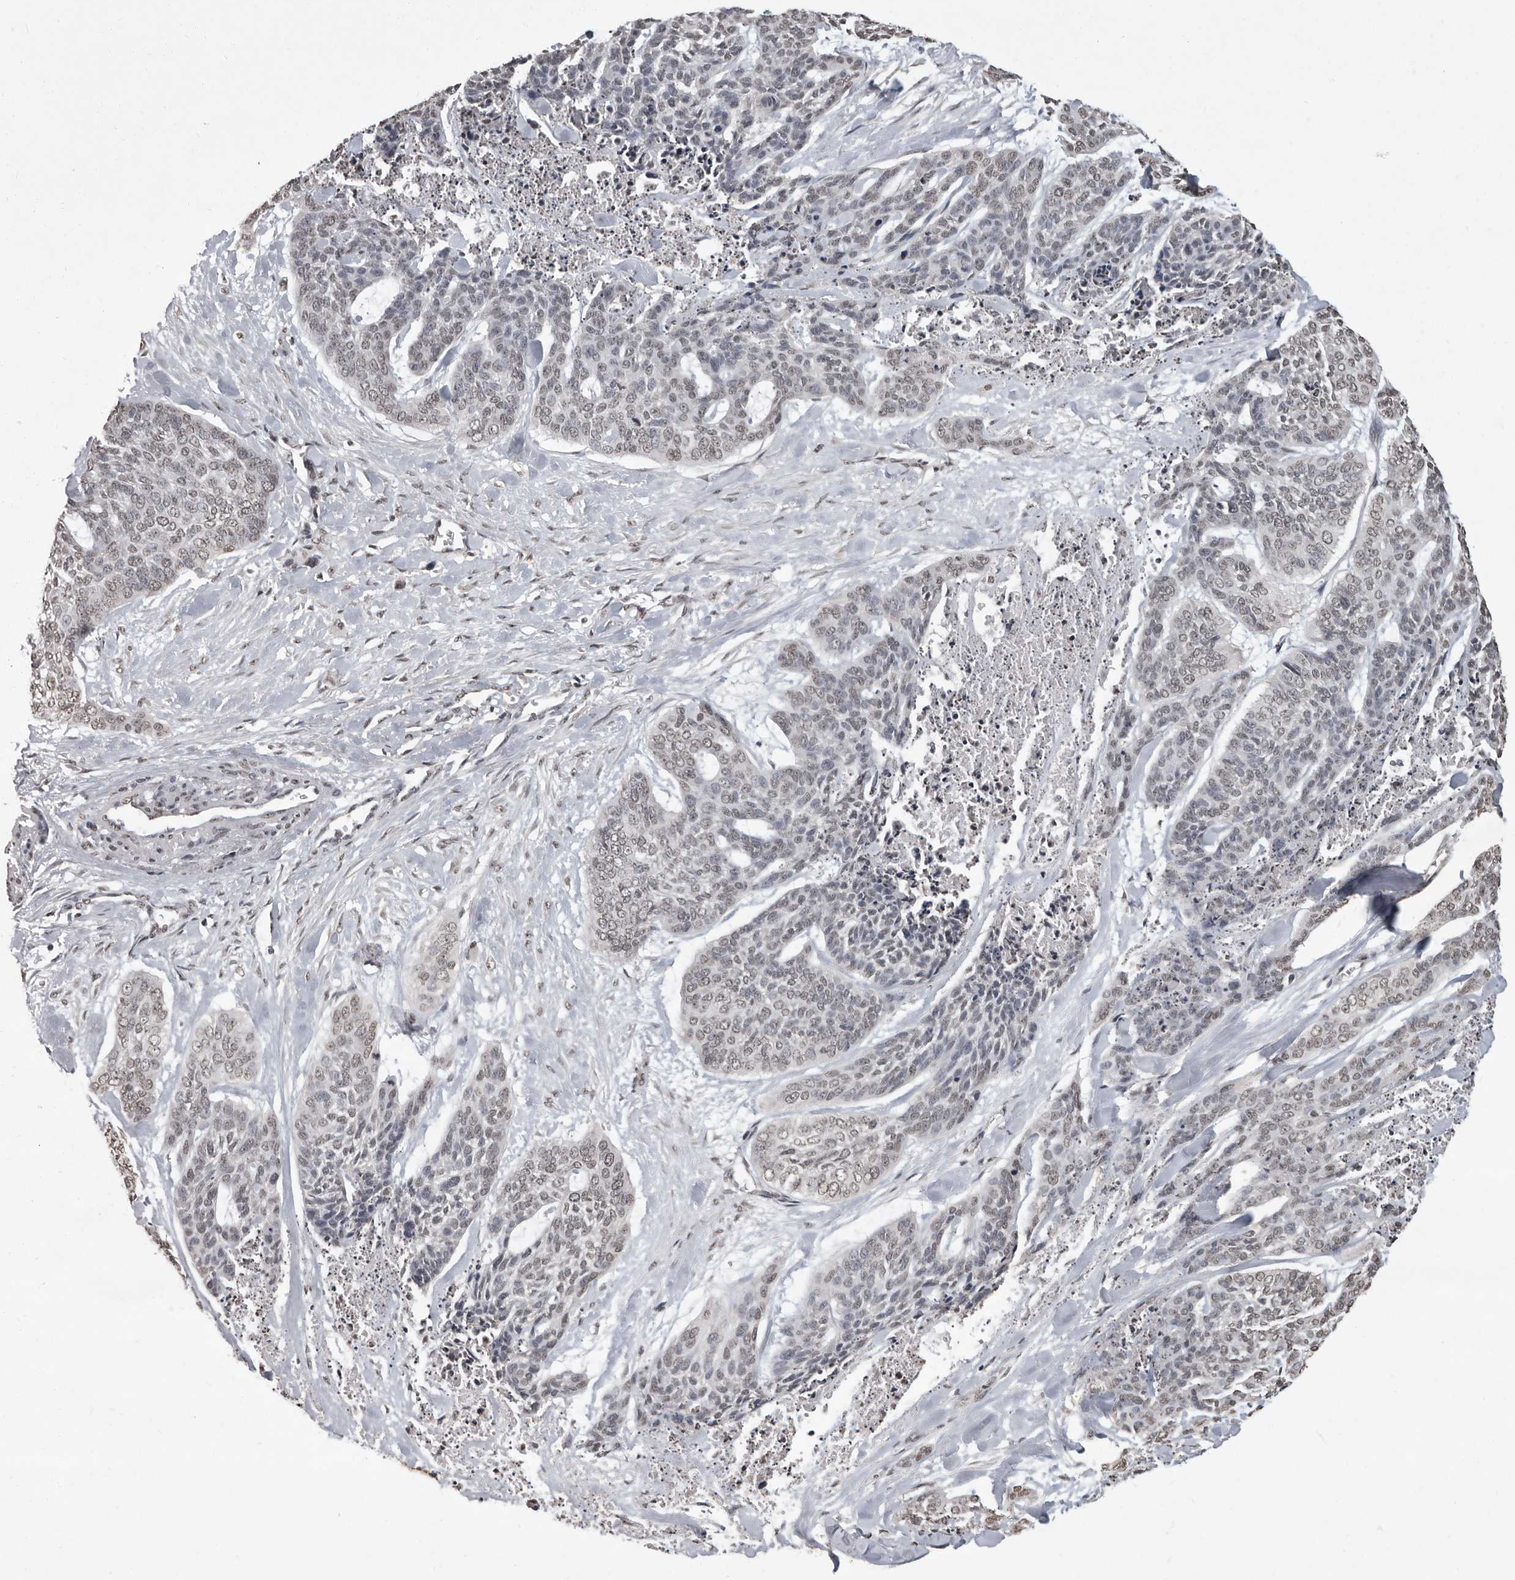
{"staining": {"intensity": "negative", "quantity": "none", "location": "none"}, "tissue": "skin cancer", "cell_type": "Tumor cells", "image_type": "cancer", "snomed": [{"axis": "morphology", "description": "Basal cell carcinoma"}, {"axis": "topography", "description": "Skin"}], "caption": "Tumor cells are negative for protein expression in human skin cancer.", "gene": "WDR45", "patient": {"sex": "female", "age": 64}}